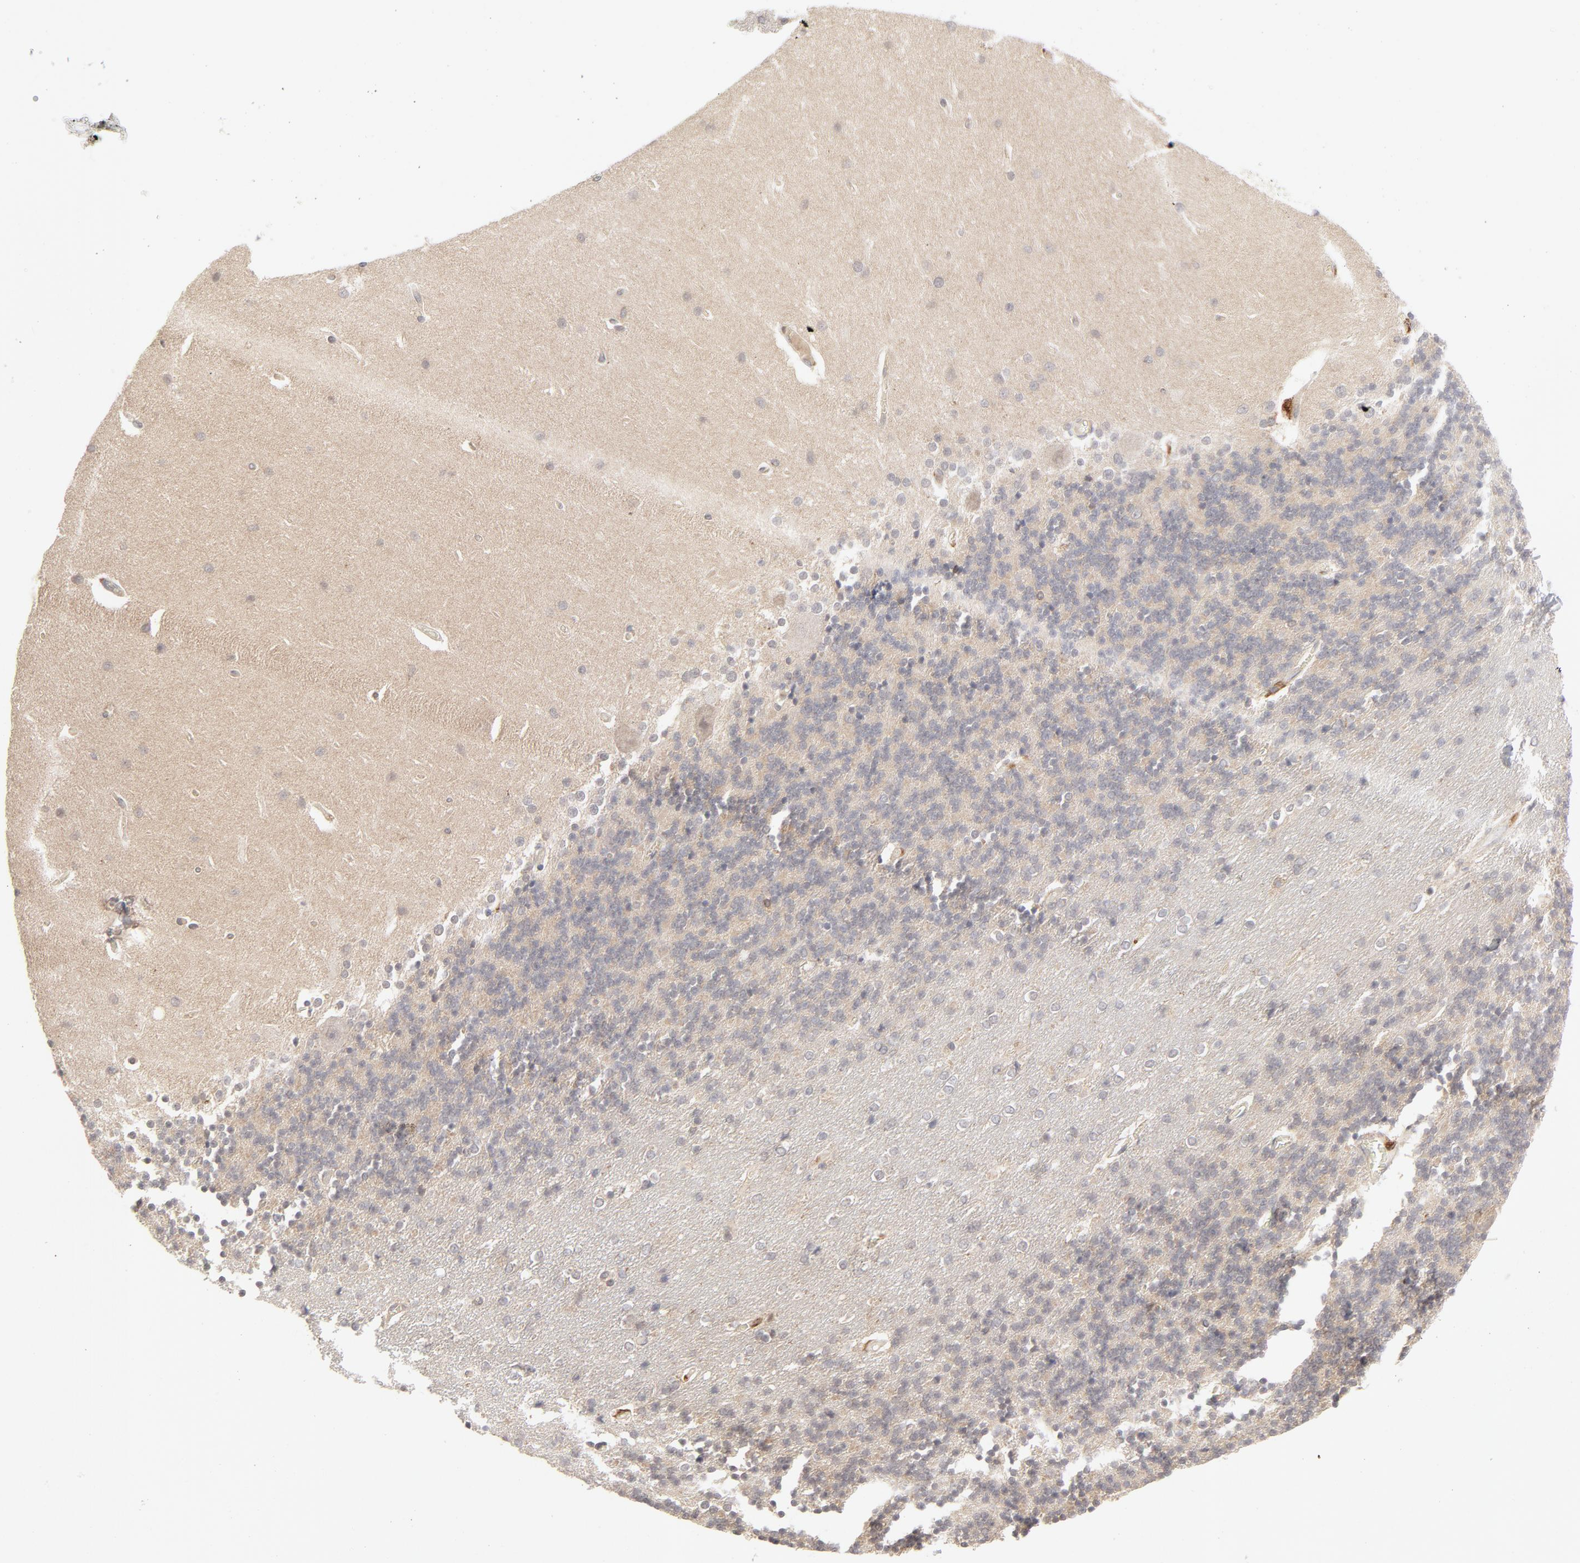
{"staining": {"intensity": "moderate", "quantity": ">75%", "location": "cytoplasmic/membranous"}, "tissue": "cerebellum", "cell_type": "Cells in granular layer", "image_type": "normal", "snomed": [{"axis": "morphology", "description": "Normal tissue, NOS"}, {"axis": "topography", "description": "Cerebellum"}], "caption": "Immunohistochemical staining of normal human cerebellum reveals medium levels of moderate cytoplasmic/membranous staining in about >75% of cells in granular layer. The staining is performed using DAB (3,3'-diaminobenzidine) brown chromogen to label protein expression. The nuclei are counter-stained blue using hematoxylin.", "gene": "RAB5C", "patient": {"sex": "female", "age": 54}}